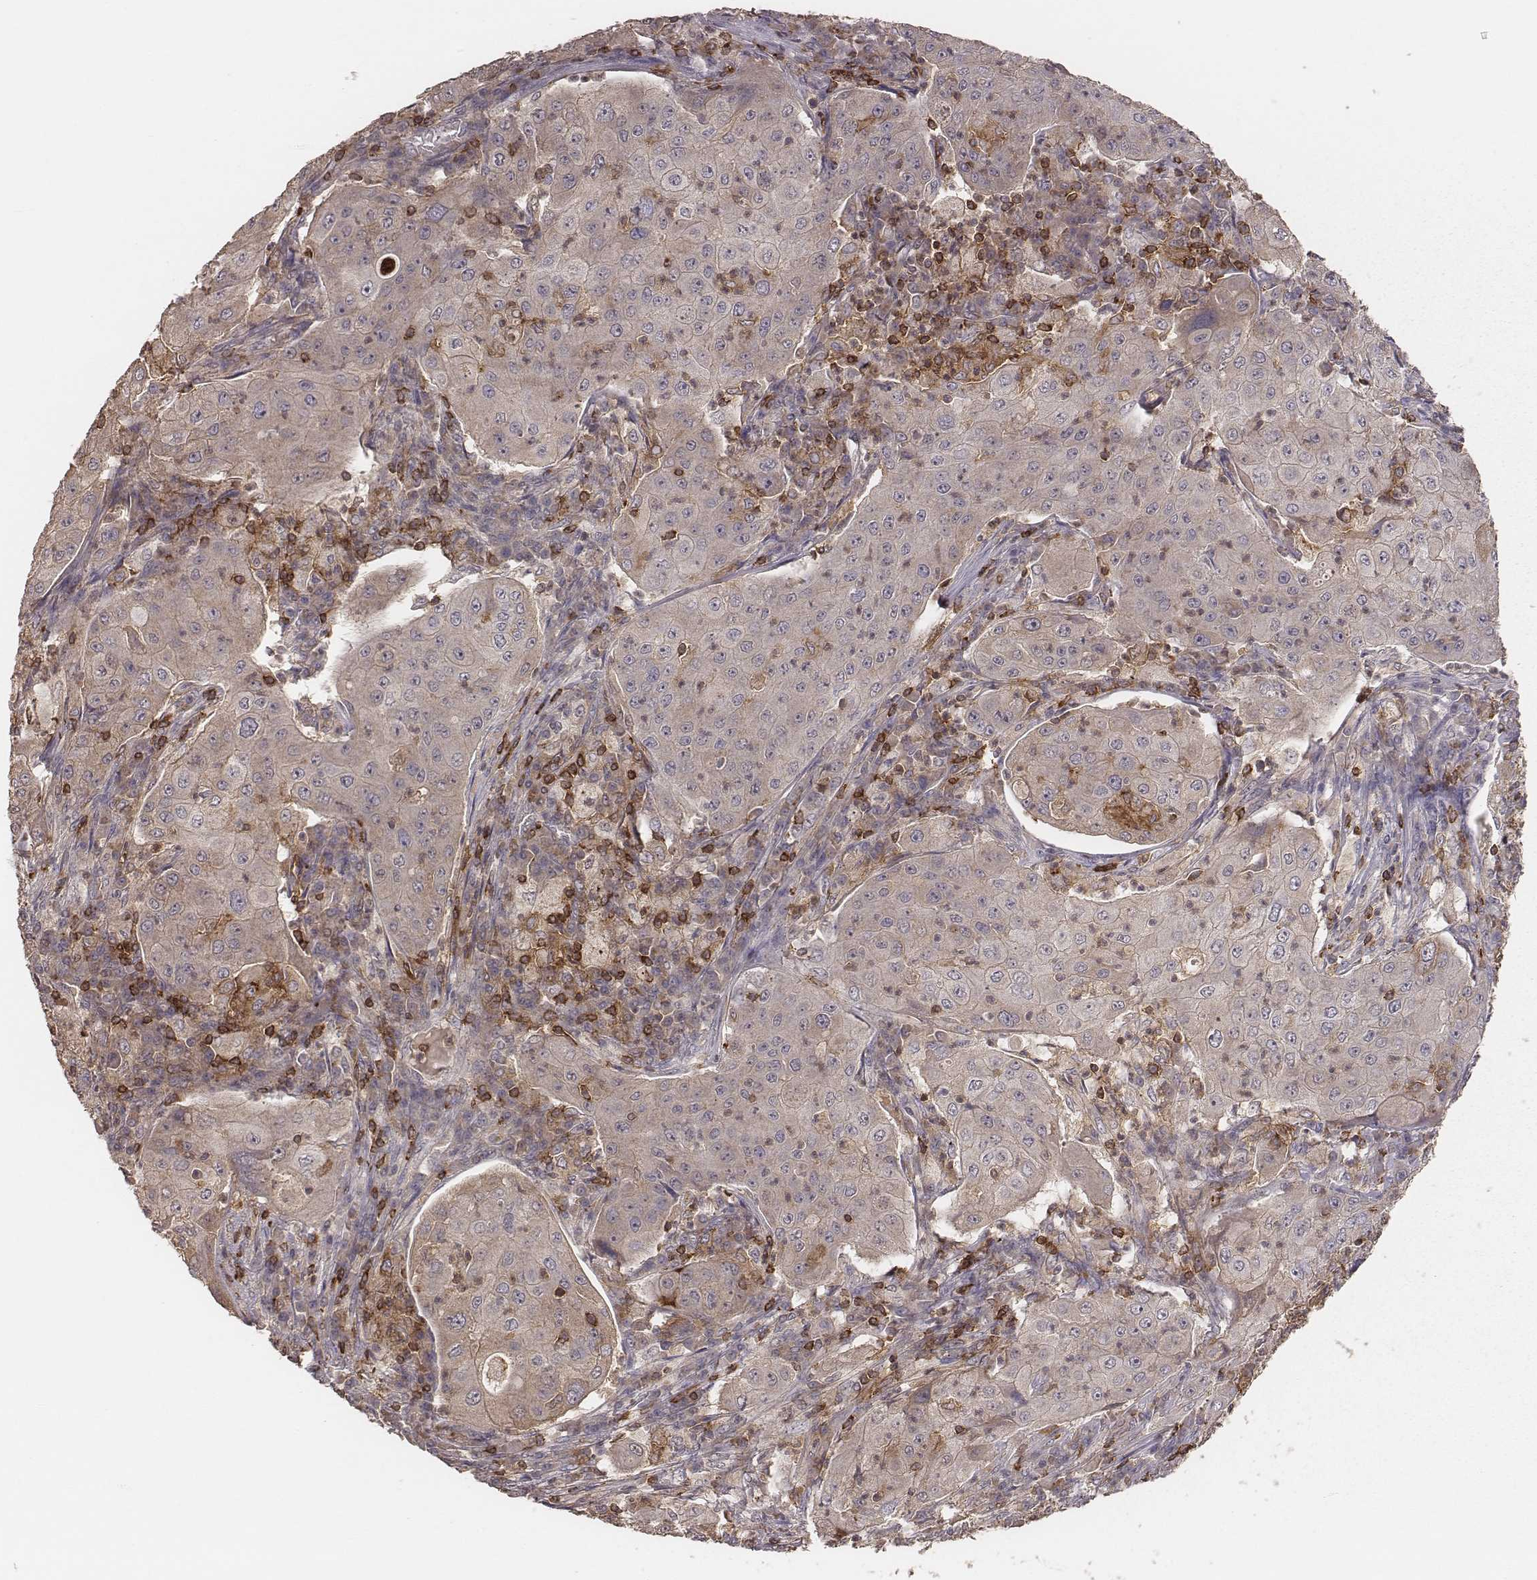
{"staining": {"intensity": "negative", "quantity": "none", "location": "none"}, "tissue": "lung cancer", "cell_type": "Tumor cells", "image_type": "cancer", "snomed": [{"axis": "morphology", "description": "Squamous cell carcinoma, NOS"}, {"axis": "topography", "description": "Lung"}], "caption": "Tumor cells are negative for brown protein staining in lung squamous cell carcinoma.", "gene": "PILRA", "patient": {"sex": "female", "age": 59}}